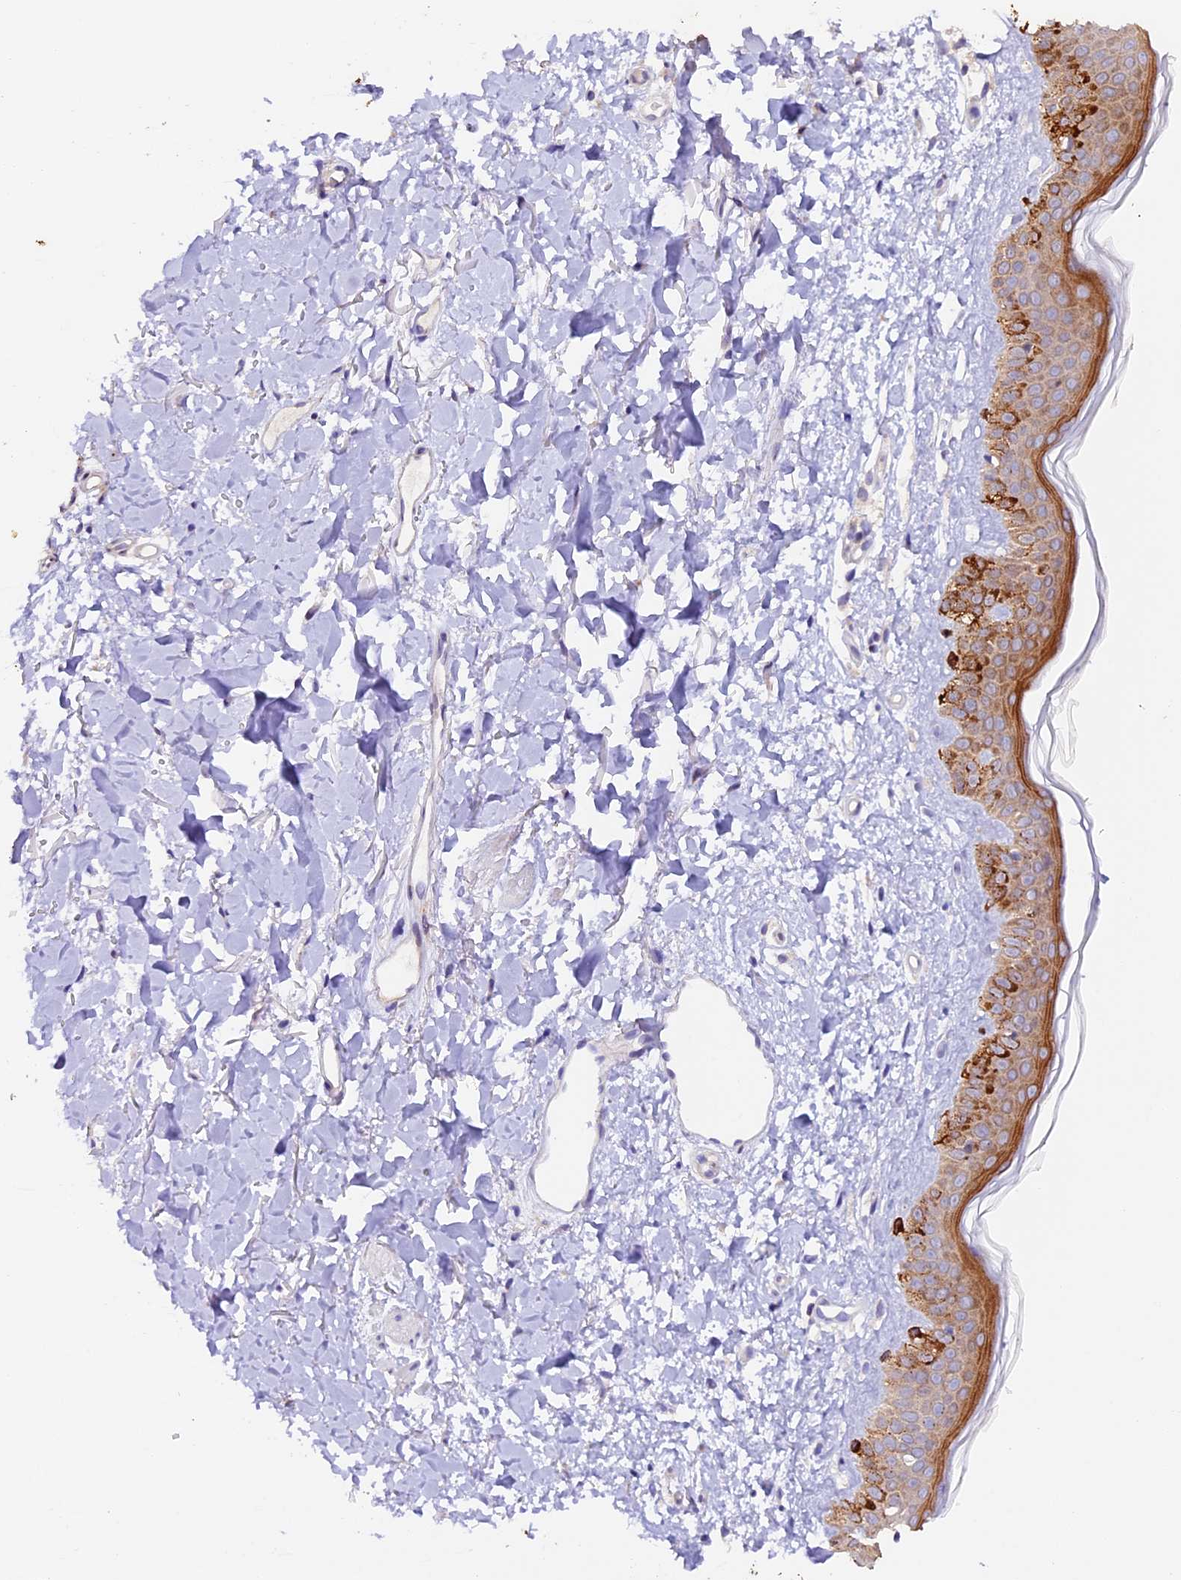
{"staining": {"intensity": "negative", "quantity": "none", "location": "none"}, "tissue": "skin", "cell_type": "Fibroblasts", "image_type": "normal", "snomed": [{"axis": "morphology", "description": "Normal tissue, NOS"}, {"axis": "topography", "description": "Skin"}], "caption": "Fibroblasts are negative for protein expression in normal human skin. (Stains: DAB (3,3'-diaminobenzidine) immunohistochemistry (IHC) with hematoxylin counter stain, Microscopy: brightfield microscopy at high magnification).", "gene": "NCK2", "patient": {"sex": "female", "age": 58}}